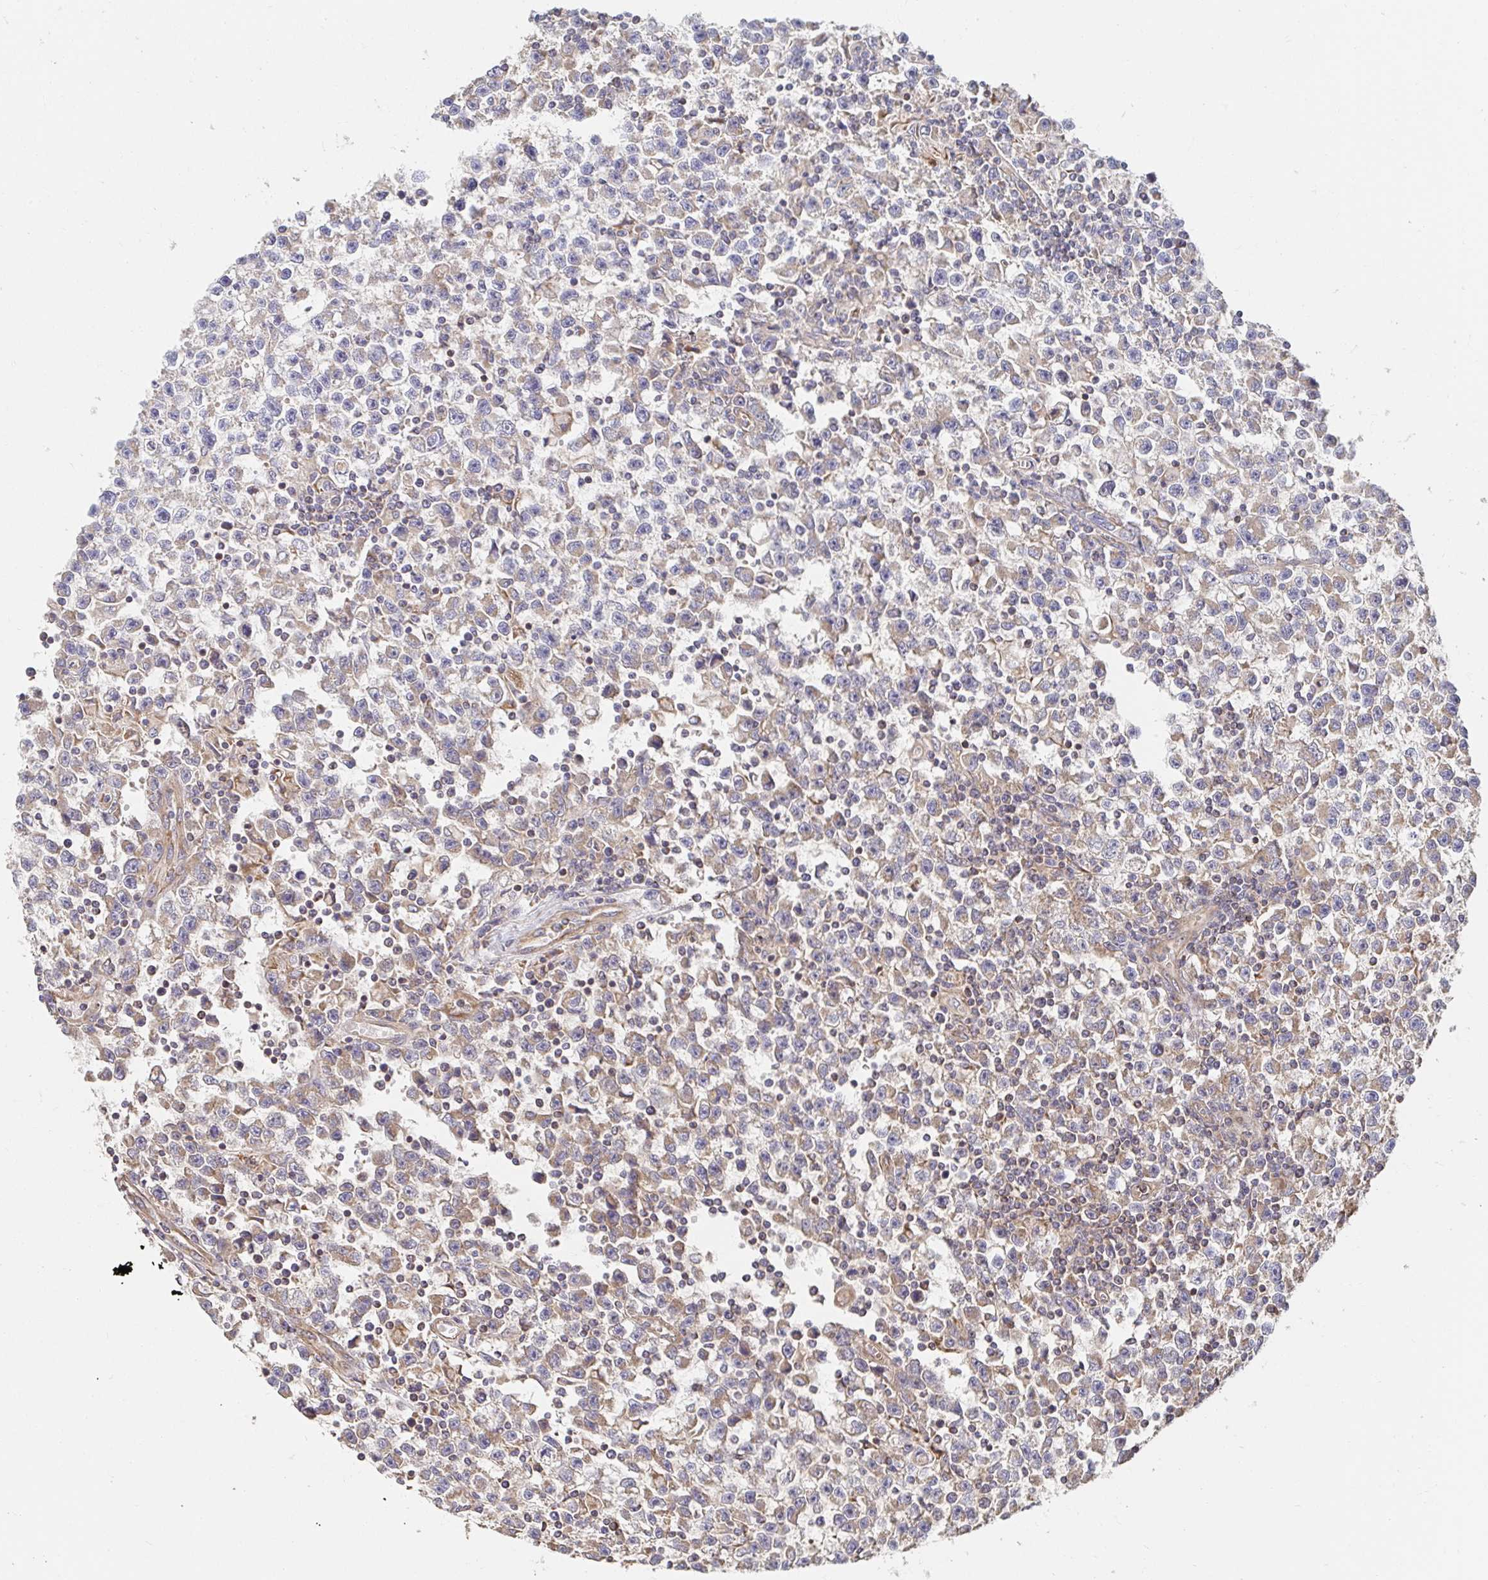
{"staining": {"intensity": "weak", "quantity": "25%-75%", "location": "cytoplasmic/membranous"}, "tissue": "testis cancer", "cell_type": "Tumor cells", "image_type": "cancer", "snomed": [{"axis": "morphology", "description": "Seminoma, NOS"}, {"axis": "topography", "description": "Testis"}], "caption": "Testis seminoma was stained to show a protein in brown. There is low levels of weak cytoplasmic/membranous expression in about 25%-75% of tumor cells. The protein of interest is shown in brown color, while the nuclei are stained blue.", "gene": "APBB1", "patient": {"sex": "male", "age": 31}}